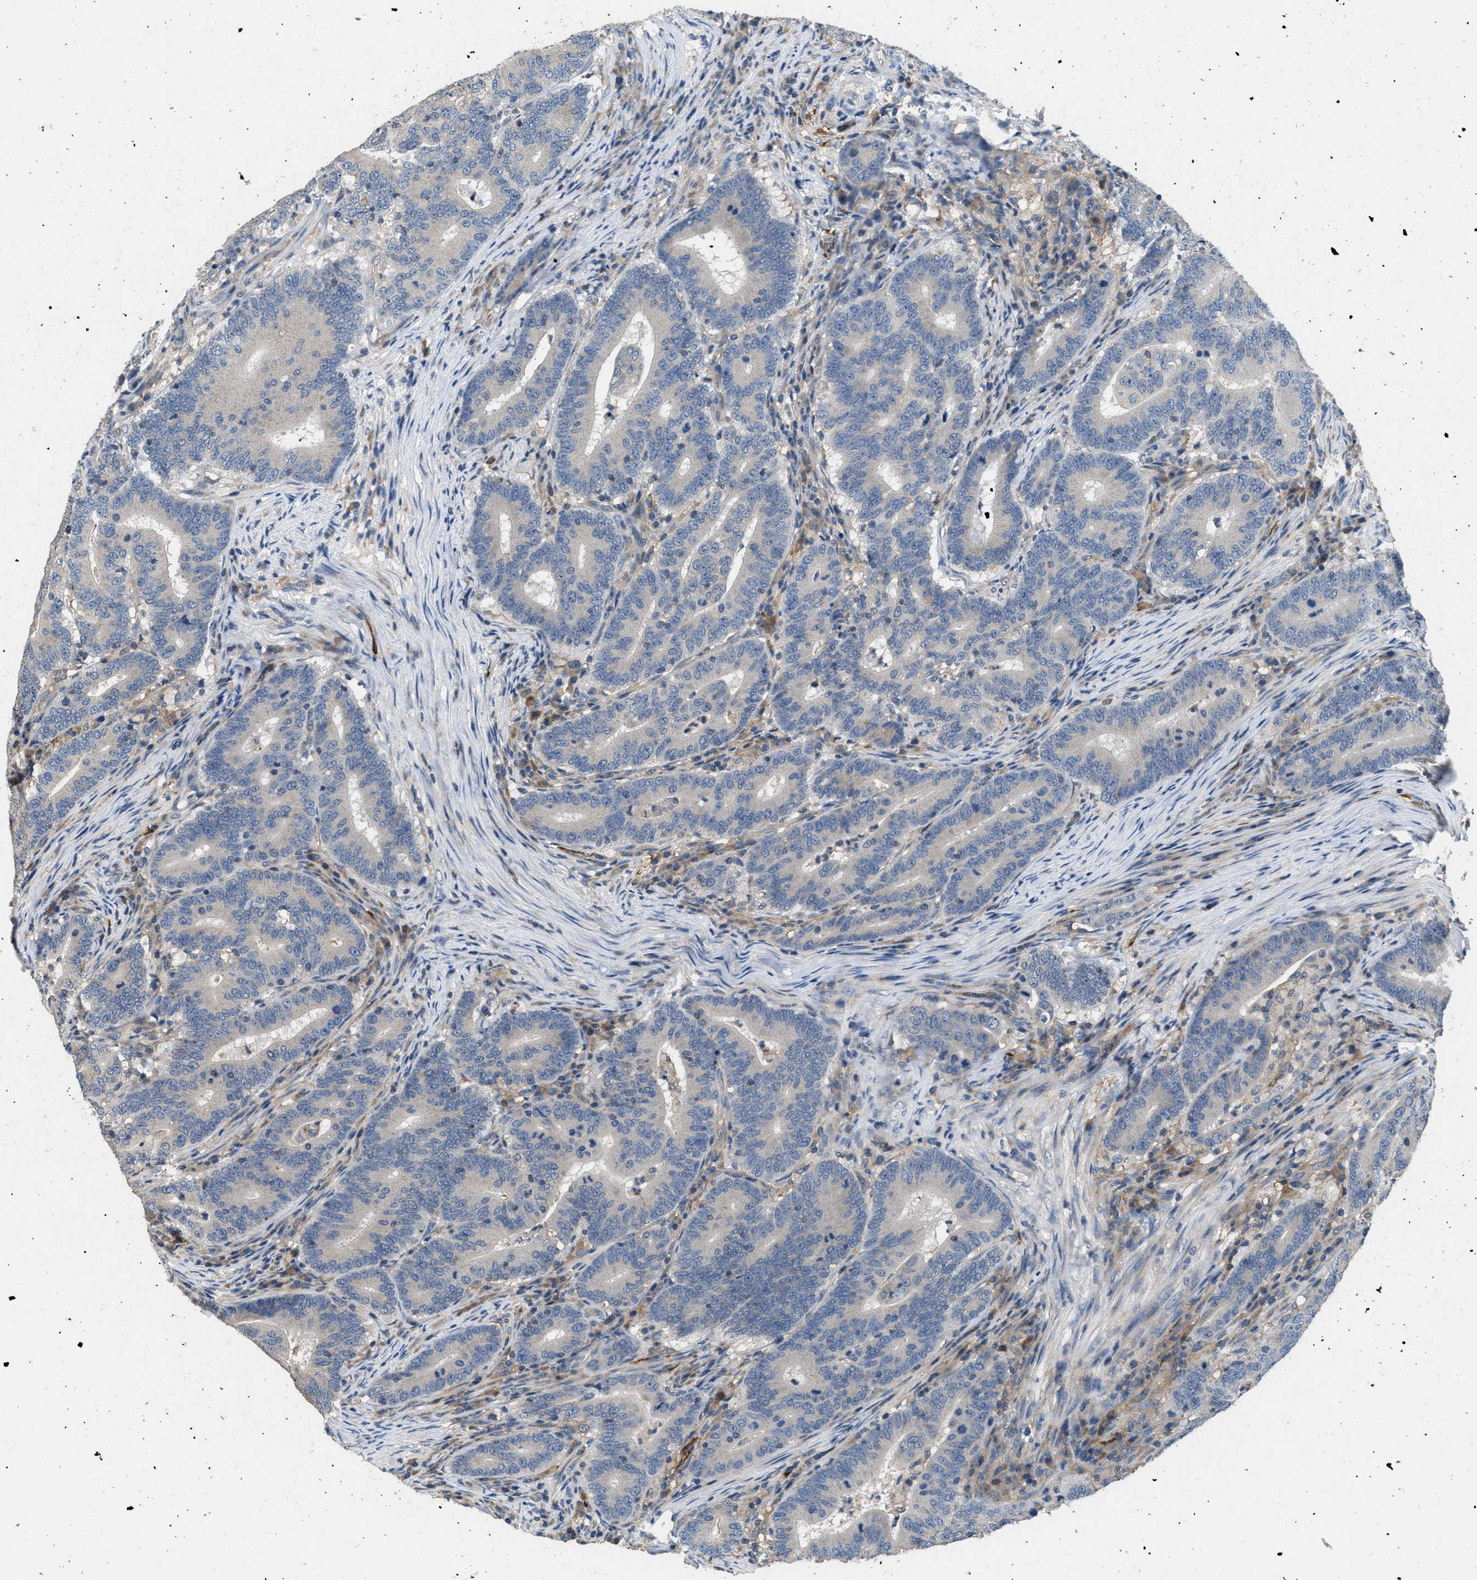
{"staining": {"intensity": "weak", "quantity": "25%-75%", "location": "cytoplasmic/membranous"}, "tissue": "colorectal cancer", "cell_type": "Tumor cells", "image_type": "cancer", "snomed": [{"axis": "morphology", "description": "Adenocarcinoma, NOS"}, {"axis": "topography", "description": "Colon"}], "caption": "Colorectal adenocarcinoma stained for a protein (brown) reveals weak cytoplasmic/membranous positive expression in approximately 25%-75% of tumor cells.", "gene": "DGKE", "patient": {"sex": "female", "age": 66}}